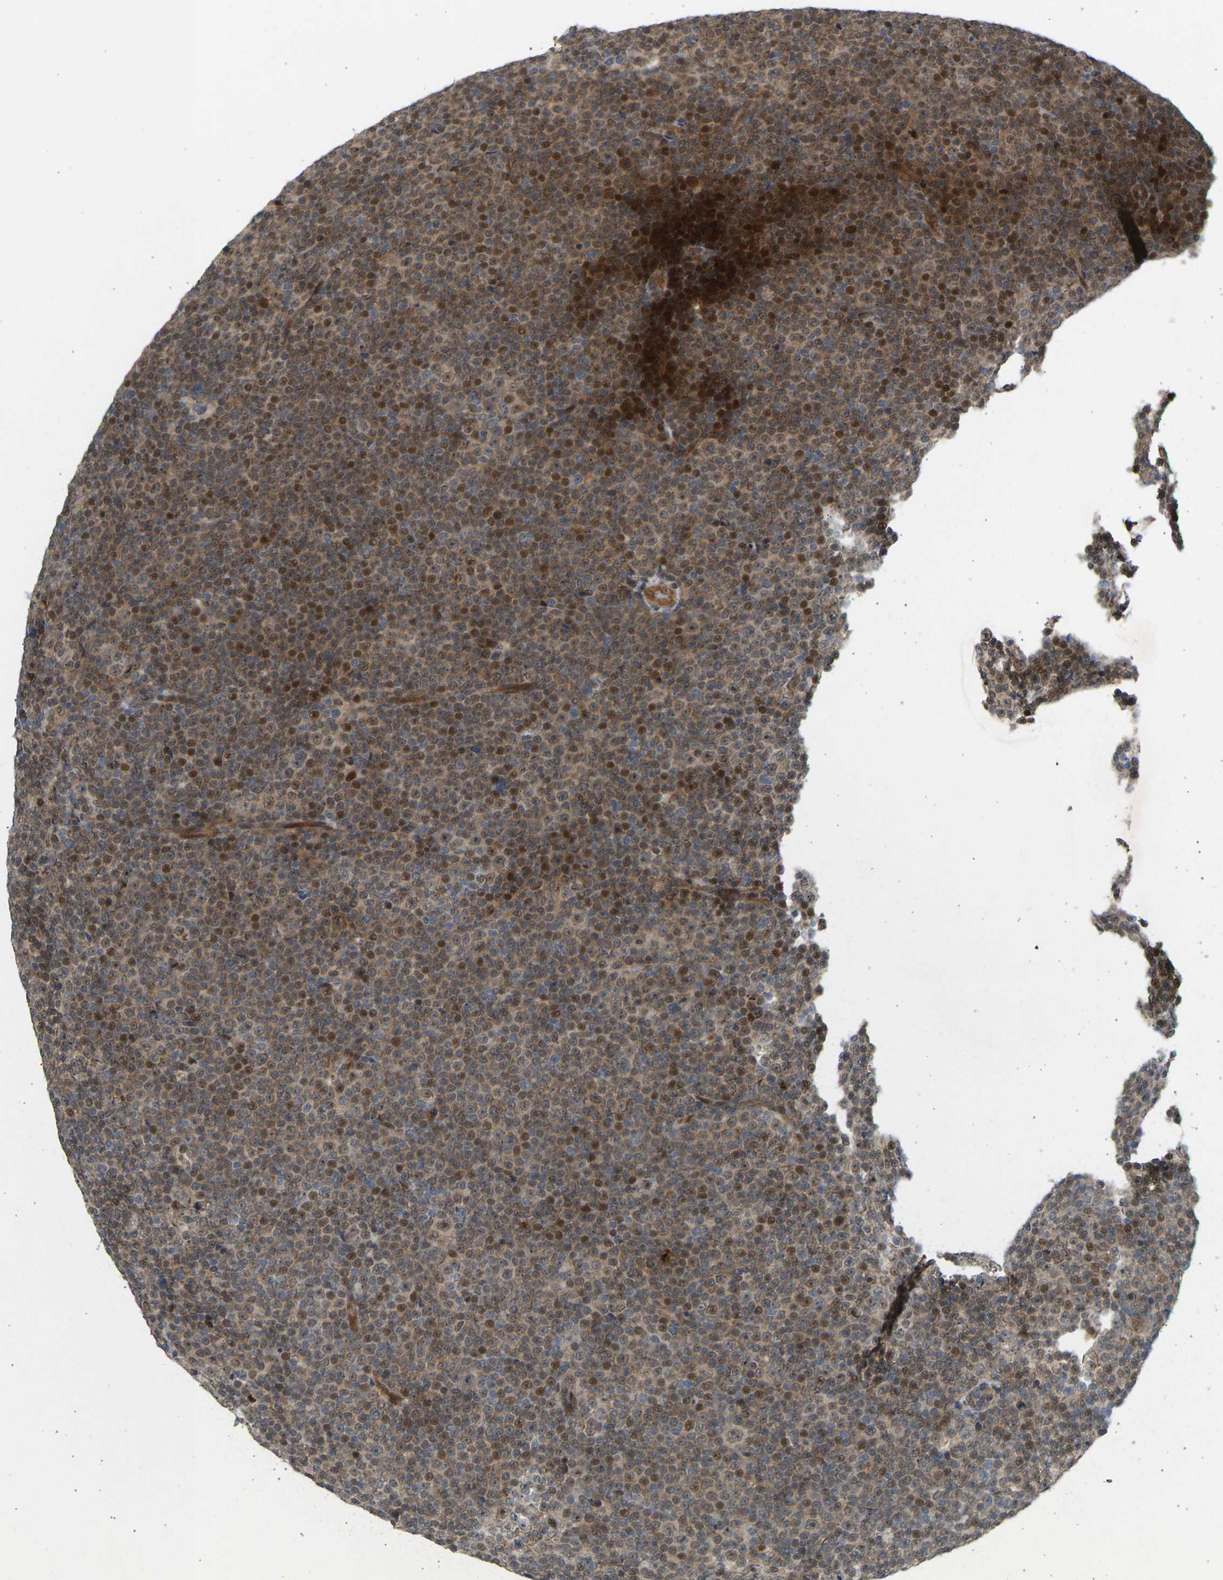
{"staining": {"intensity": "moderate", "quantity": "<25%", "location": "nuclear"}, "tissue": "lymphoma", "cell_type": "Tumor cells", "image_type": "cancer", "snomed": [{"axis": "morphology", "description": "Malignant lymphoma, non-Hodgkin's type, Low grade"}, {"axis": "topography", "description": "Lymph node"}], "caption": "Approximately <25% of tumor cells in human lymphoma reveal moderate nuclear protein positivity as visualized by brown immunohistochemical staining.", "gene": "BAG1", "patient": {"sex": "female", "age": 67}}